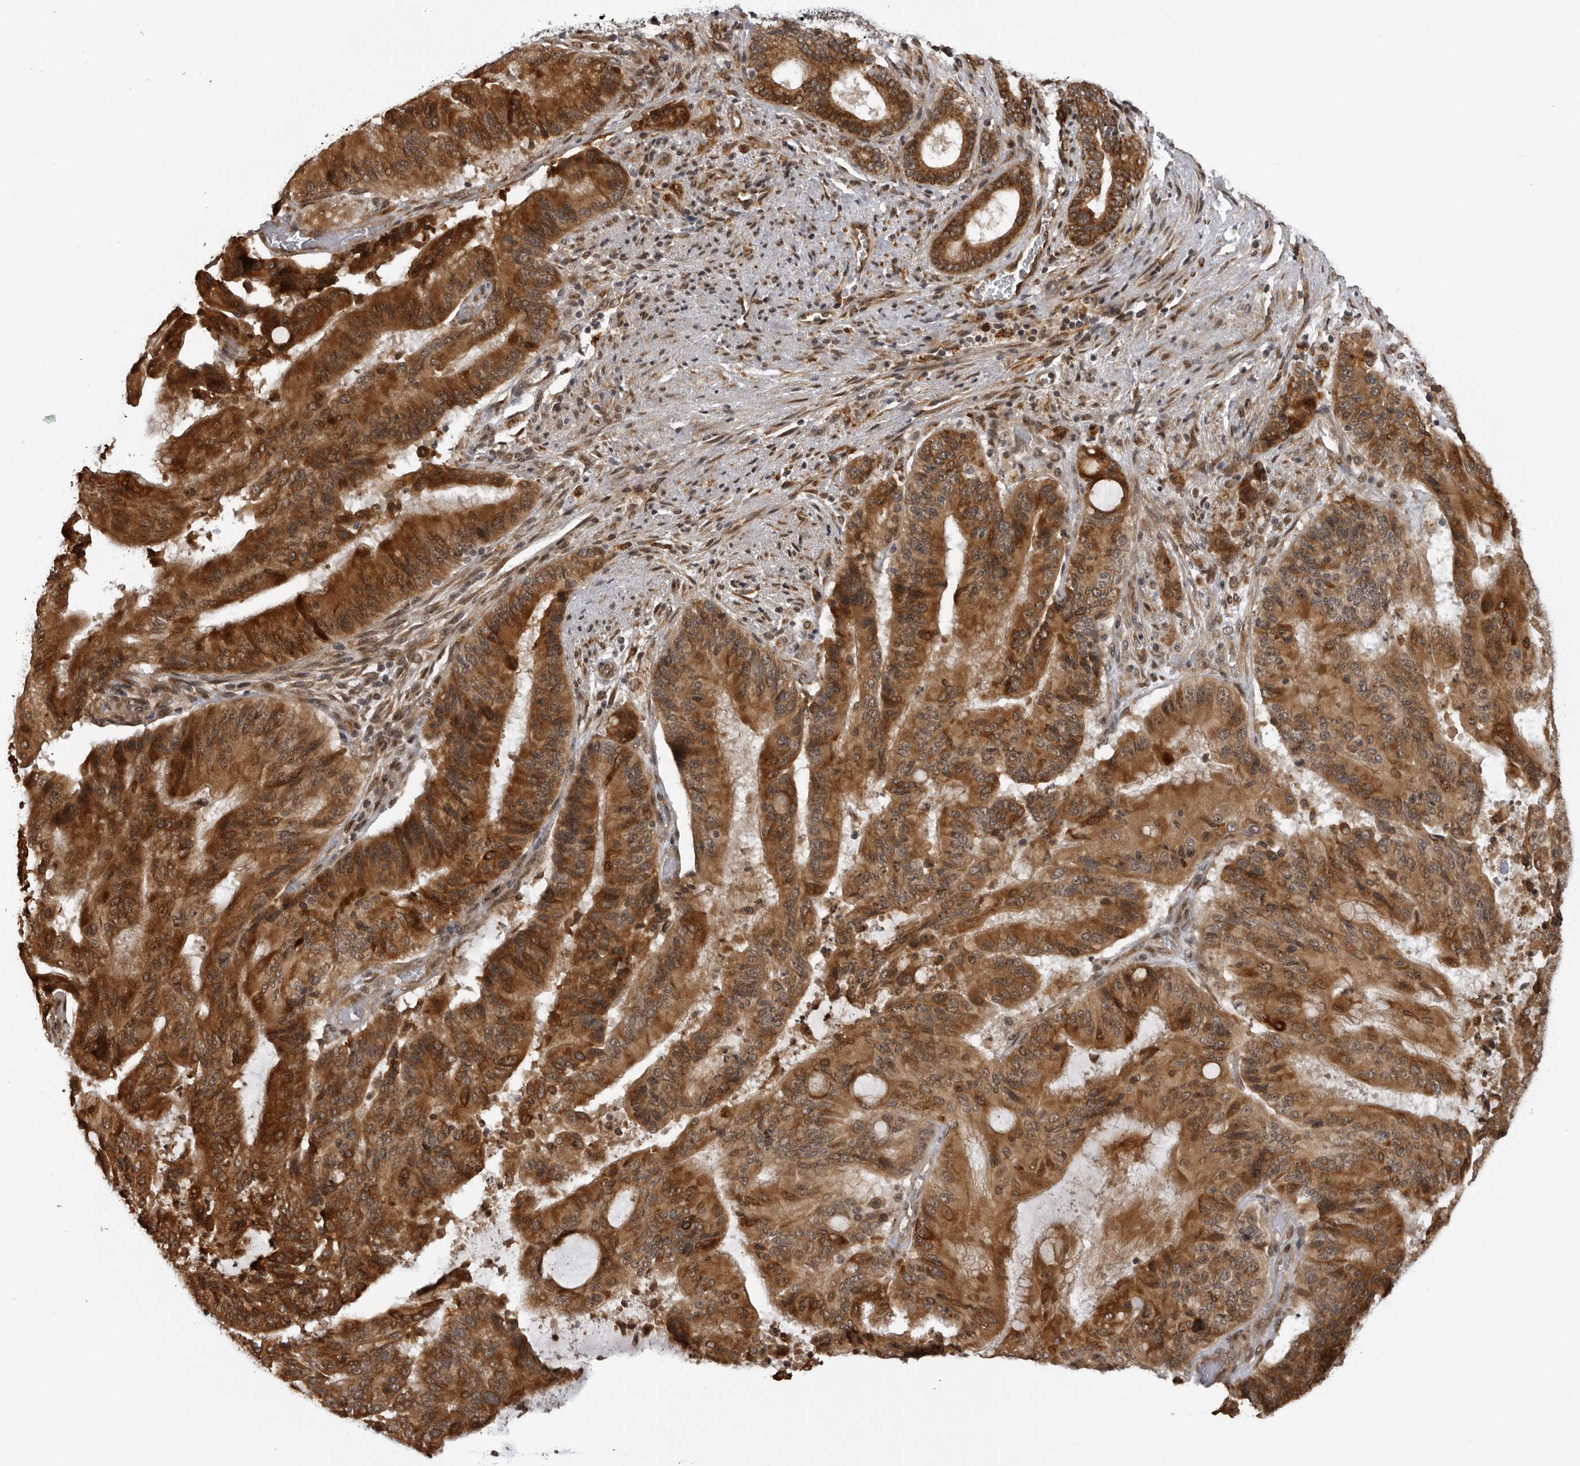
{"staining": {"intensity": "strong", "quantity": ">75%", "location": "cytoplasmic/membranous,nuclear"}, "tissue": "liver cancer", "cell_type": "Tumor cells", "image_type": "cancer", "snomed": [{"axis": "morphology", "description": "Normal tissue, NOS"}, {"axis": "morphology", "description": "Cholangiocarcinoma"}, {"axis": "topography", "description": "Liver"}, {"axis": "topography", "description": "Peripheral nerve tissue"}], "caption": "Protein staining exhibits strong cytoplasmic/membranous and nuclear expression in approximately >75% of tumor cells in liver cholangiocarcinoma.", "gene": "DNAH14", "patient": {"sex": "female", "age": 73}}